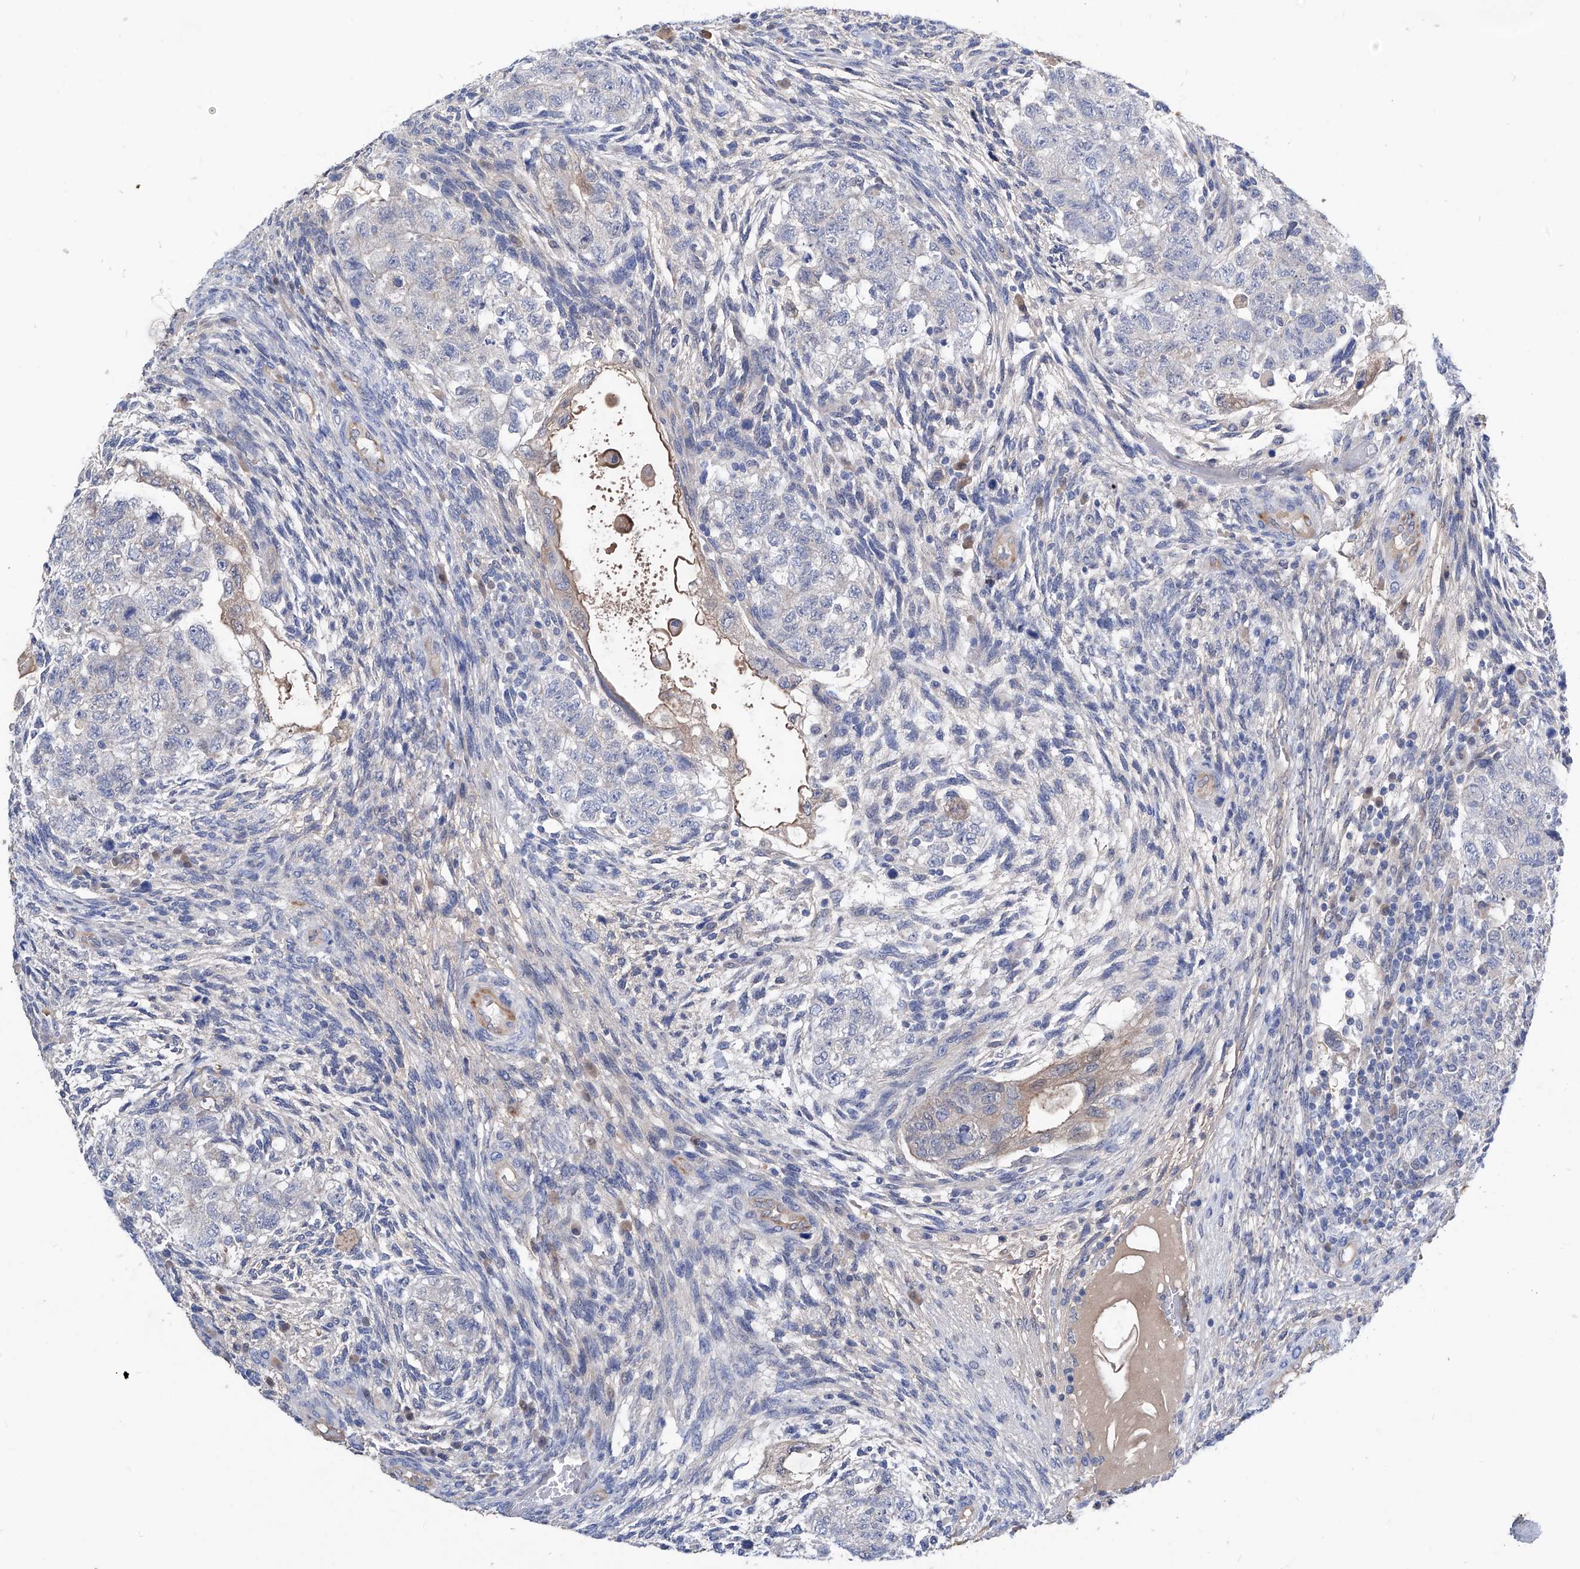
{"staining": {"intensity": "weak", "quantity": "<25%", "location": "cytoplasmic/membranous"}, "tissue": "testis cancer", "cell_type": "Tumor cells", "image_type": "cancer", "snomed": [{"axis": "morphology", "description": "Carcinoma, Embryonal, NOS"}, {"axis": "topography", "description": "Testis"}], "caption": "Immunohistochemistry (IHC) image of embryonal carcinoma (testis) stained for a protein (brown), which reveals no expression in tumor cells.", "gene": "PGM3", "patient": {"sex": "male", "age": 36}}